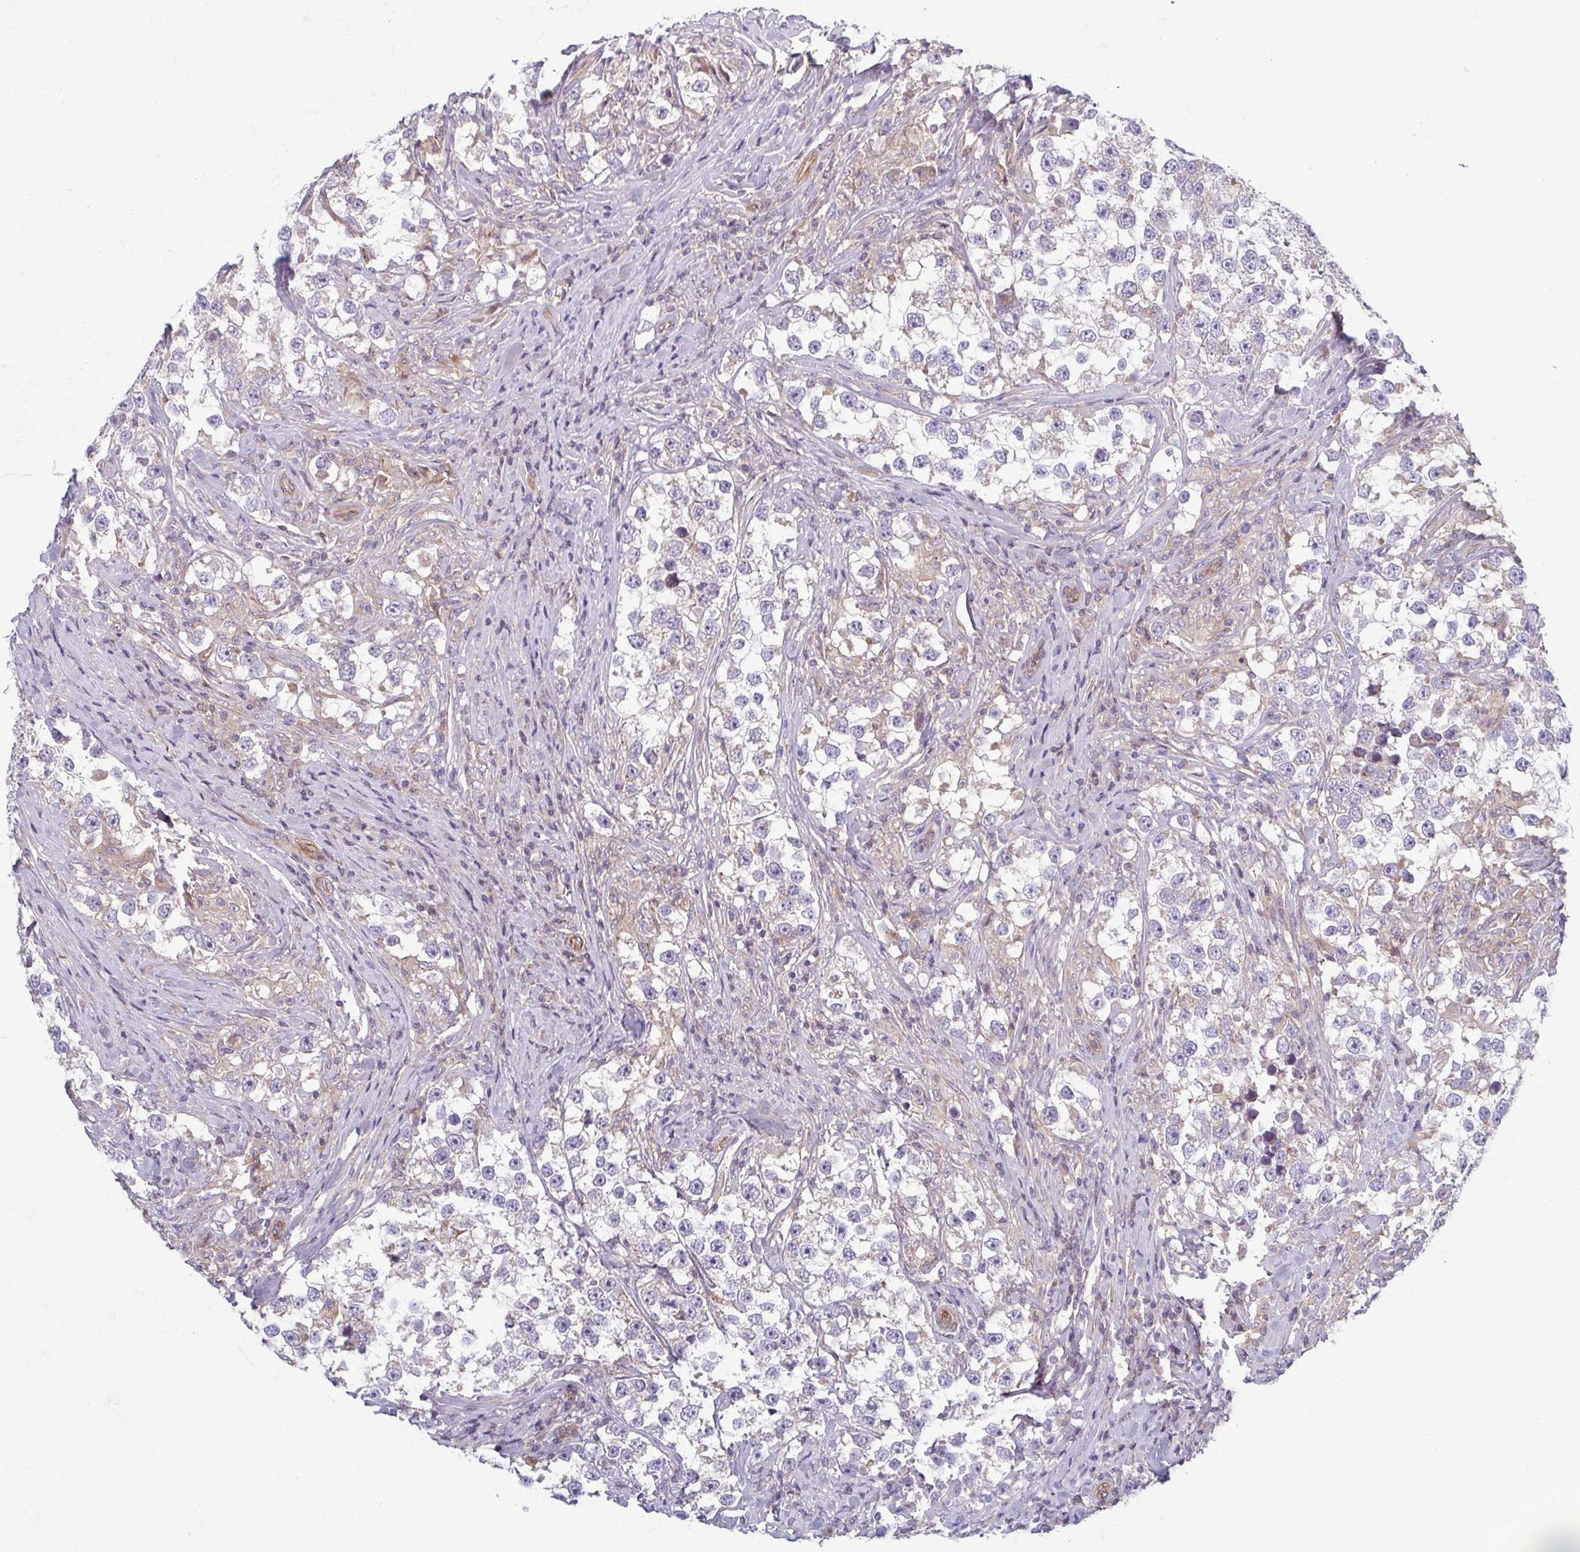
{"staining": {"intensity": "weak", "quantity": "<25%", "location": "cytoplasmic/membranous"}, "tissue": "testis cancer", "cell_type": "Tumor cells", "image_type": "cancer", "snomed": [{"axis": "morphology", "description": "Seminoma, NOS"}, {"axis": "topography", "description": "Testis"}], "caption": "This photomicrograph is of seminoma (testis) stained with immunohistochemistry to label a protein in brown with the nuclei are counter-stained blue. There is no staining in tumor cells.", "gene": "EID2B", "patient": {"sex": "male", "age": 46}}